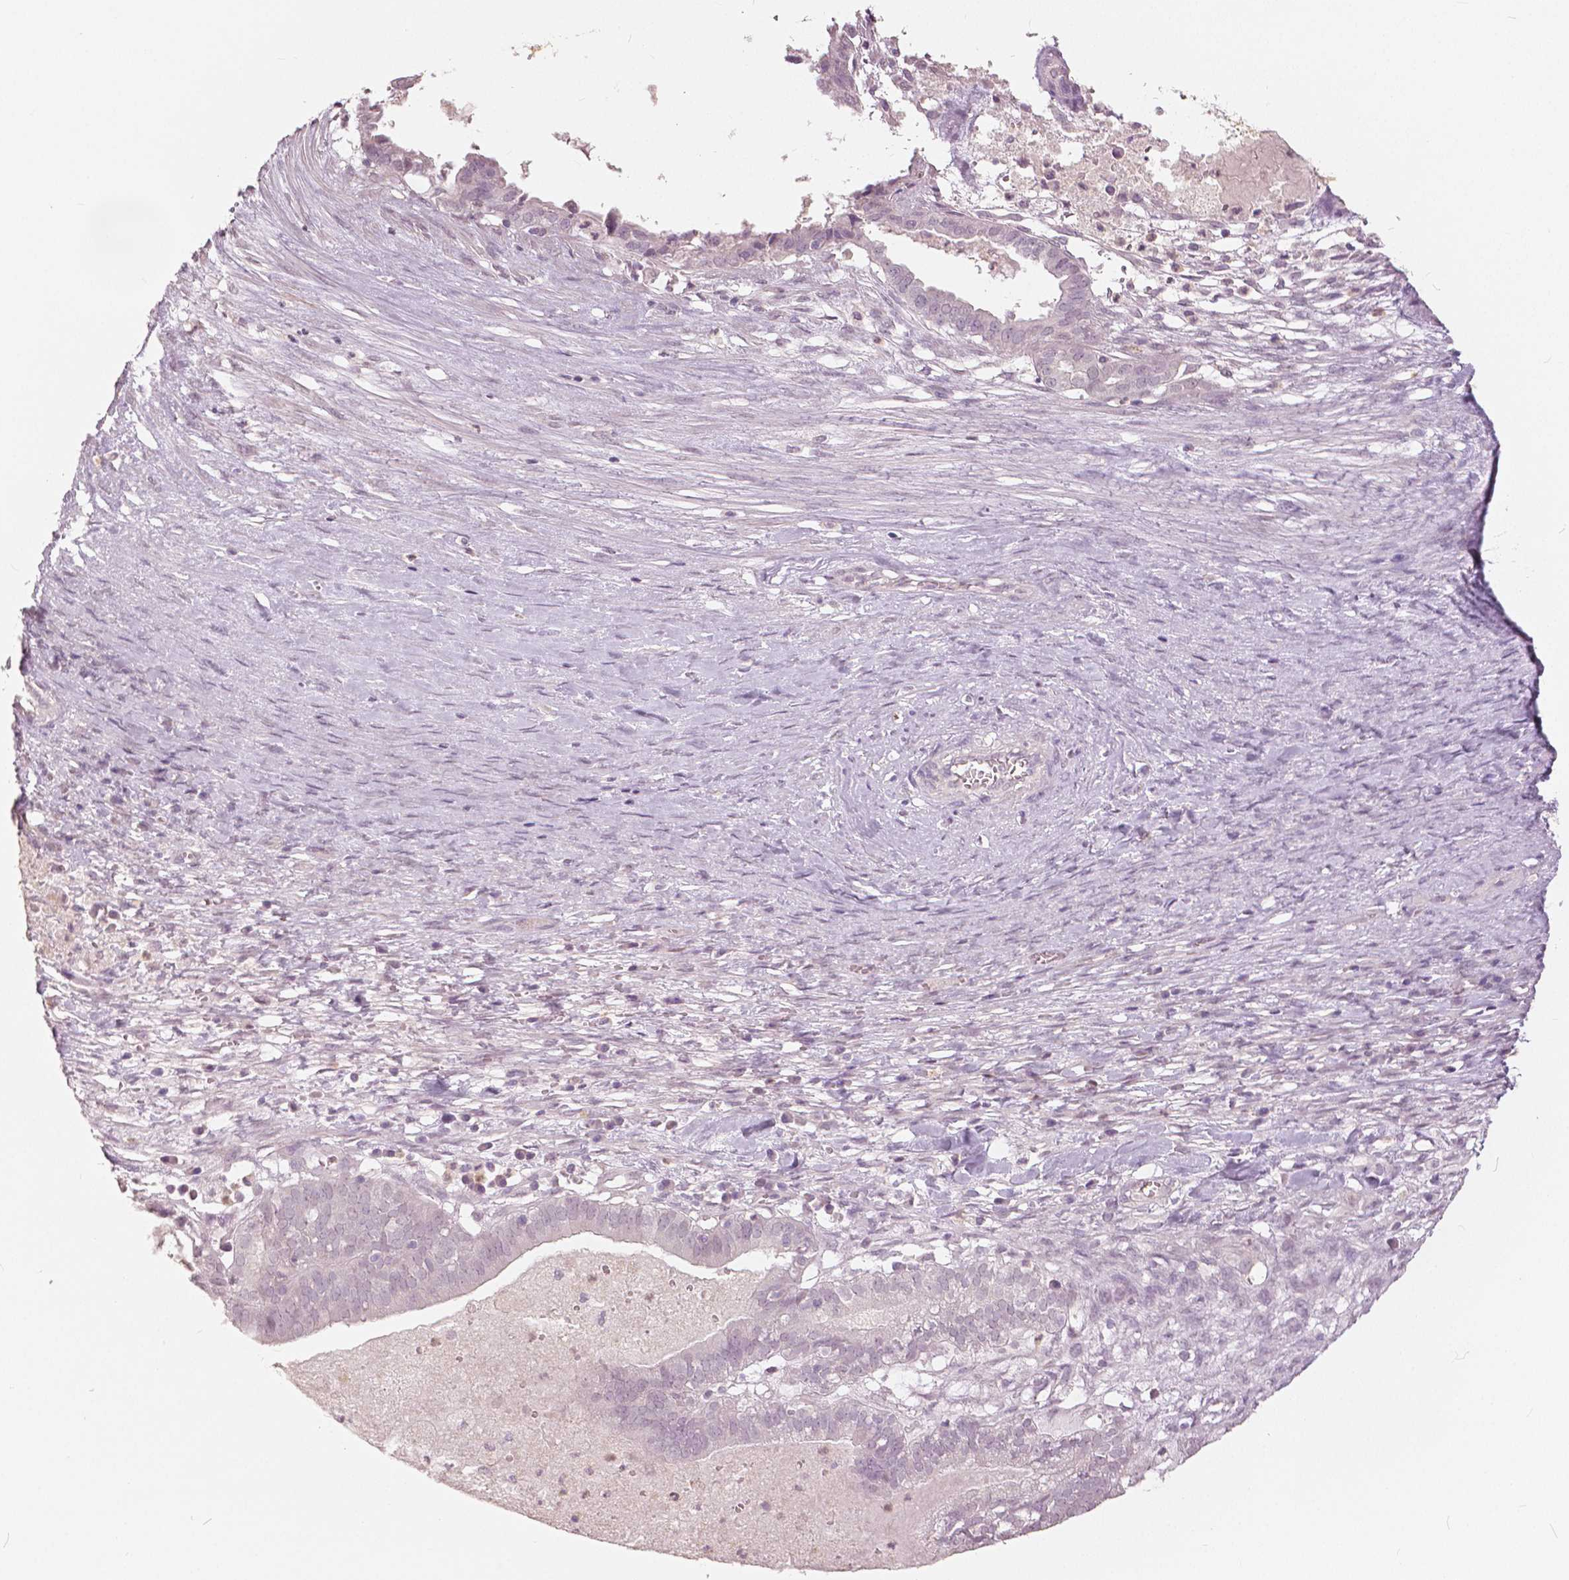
{"staining": {"intensity": "negative", "quantity": "none", "location": "none"}, "tissue": "ovarian cancer", "cell_type": "Tumor cells", "image_type": "cancer", "snomed": [{"axis": "morphology", "description": "Carcinoma, endometroid"}, {"axis": "topography", "description": "Ovary"}], "caption": "Tumor cells show no significant expression in ovarian cancer.", "gene": "NANOG", "patient": {"sex": "female", "age": 64}}